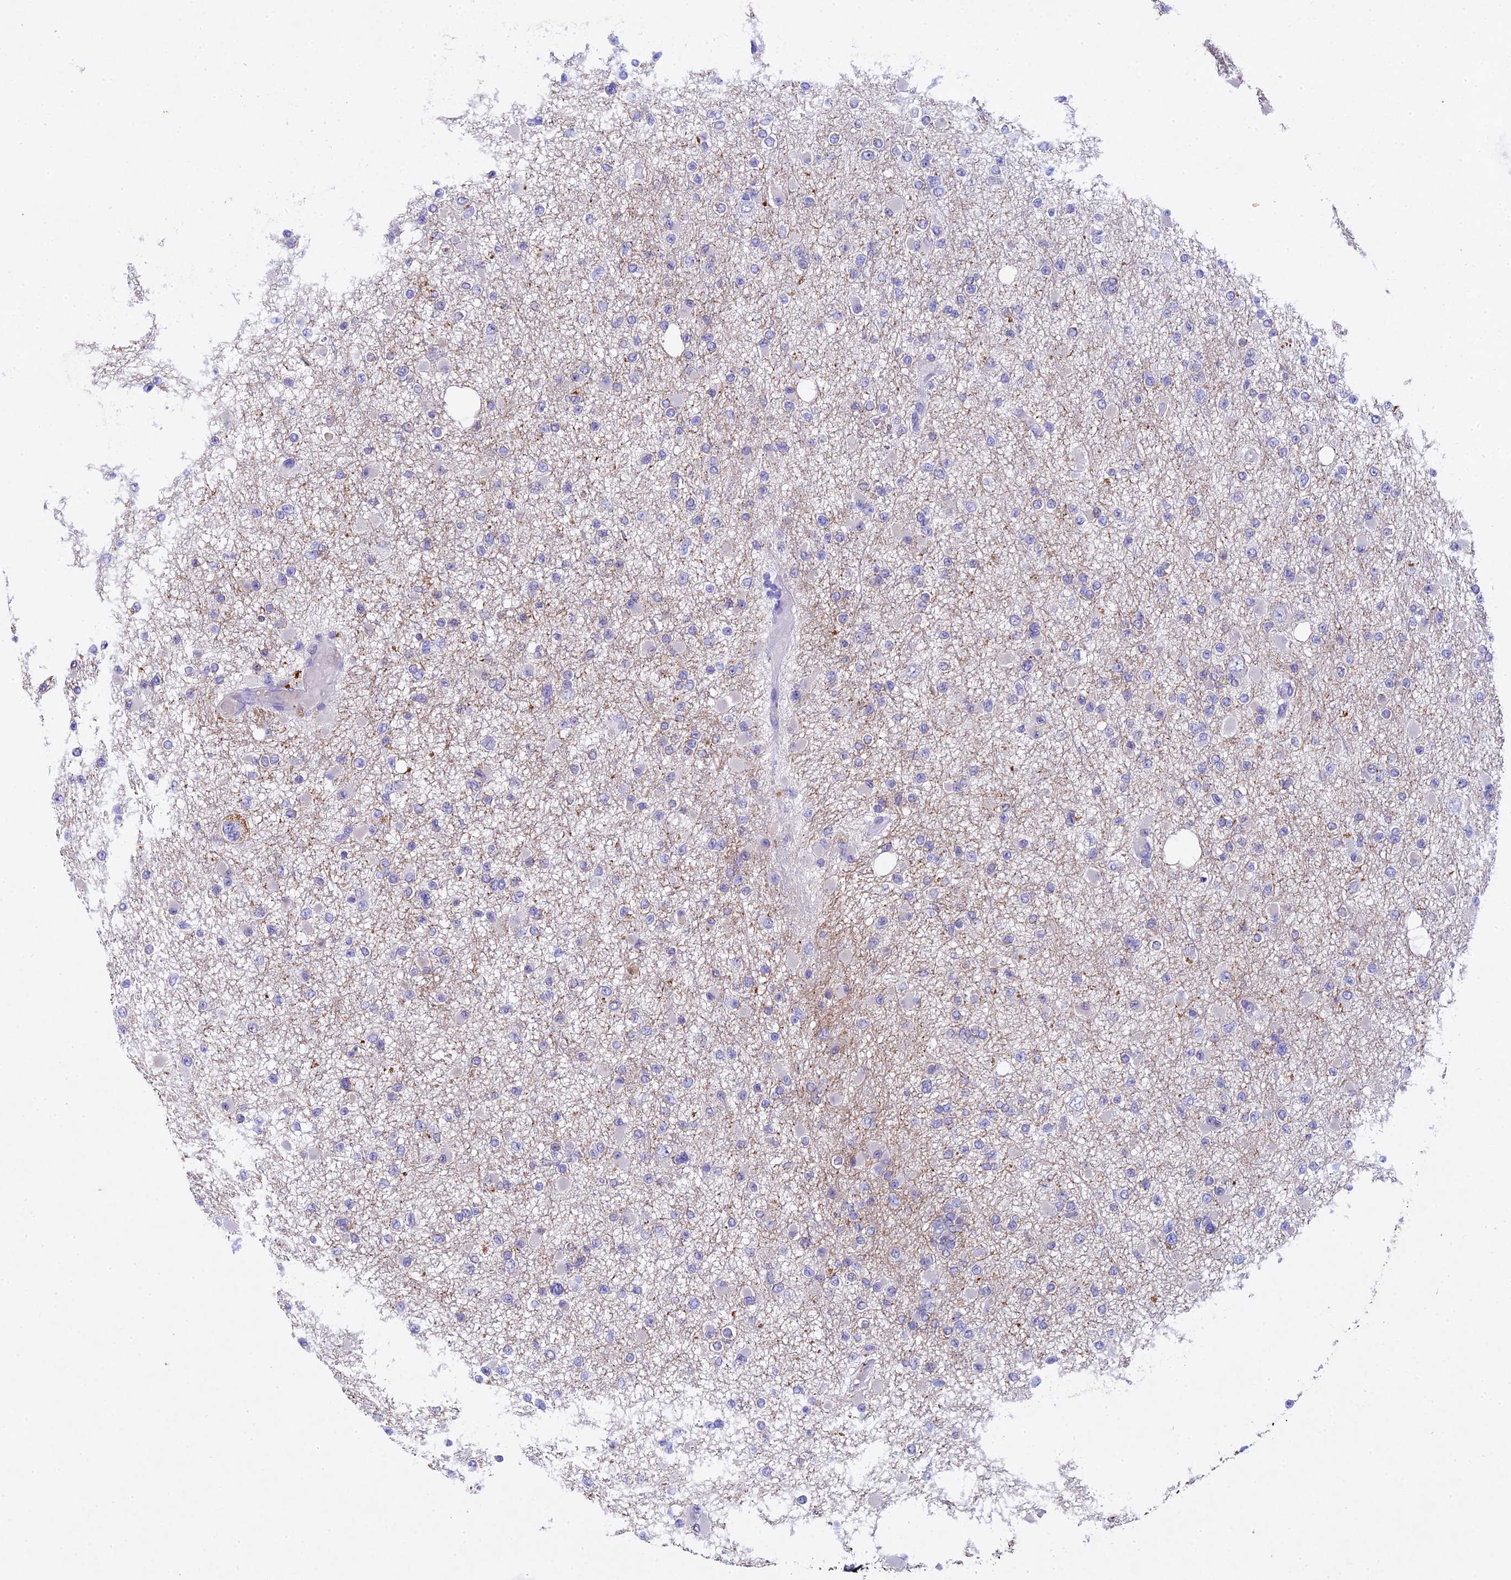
{"staining": {"intensity": "negative", "quantity": "none", "location": "none"}, "tissue": "glioma", "cell_type": "Tumor cells", "image_type": "cancer", "snomed": [{"axis": "morphology", "description": "Glioma, malignant, Low grade"}, {"axis": "topography", "description": "Brain"}], "caption": "The IHC micrograph has no significant staining in tumor cells of glioma tissue.", "gene": "TGDS", "patient": {"sex": "female", "age": 22}}